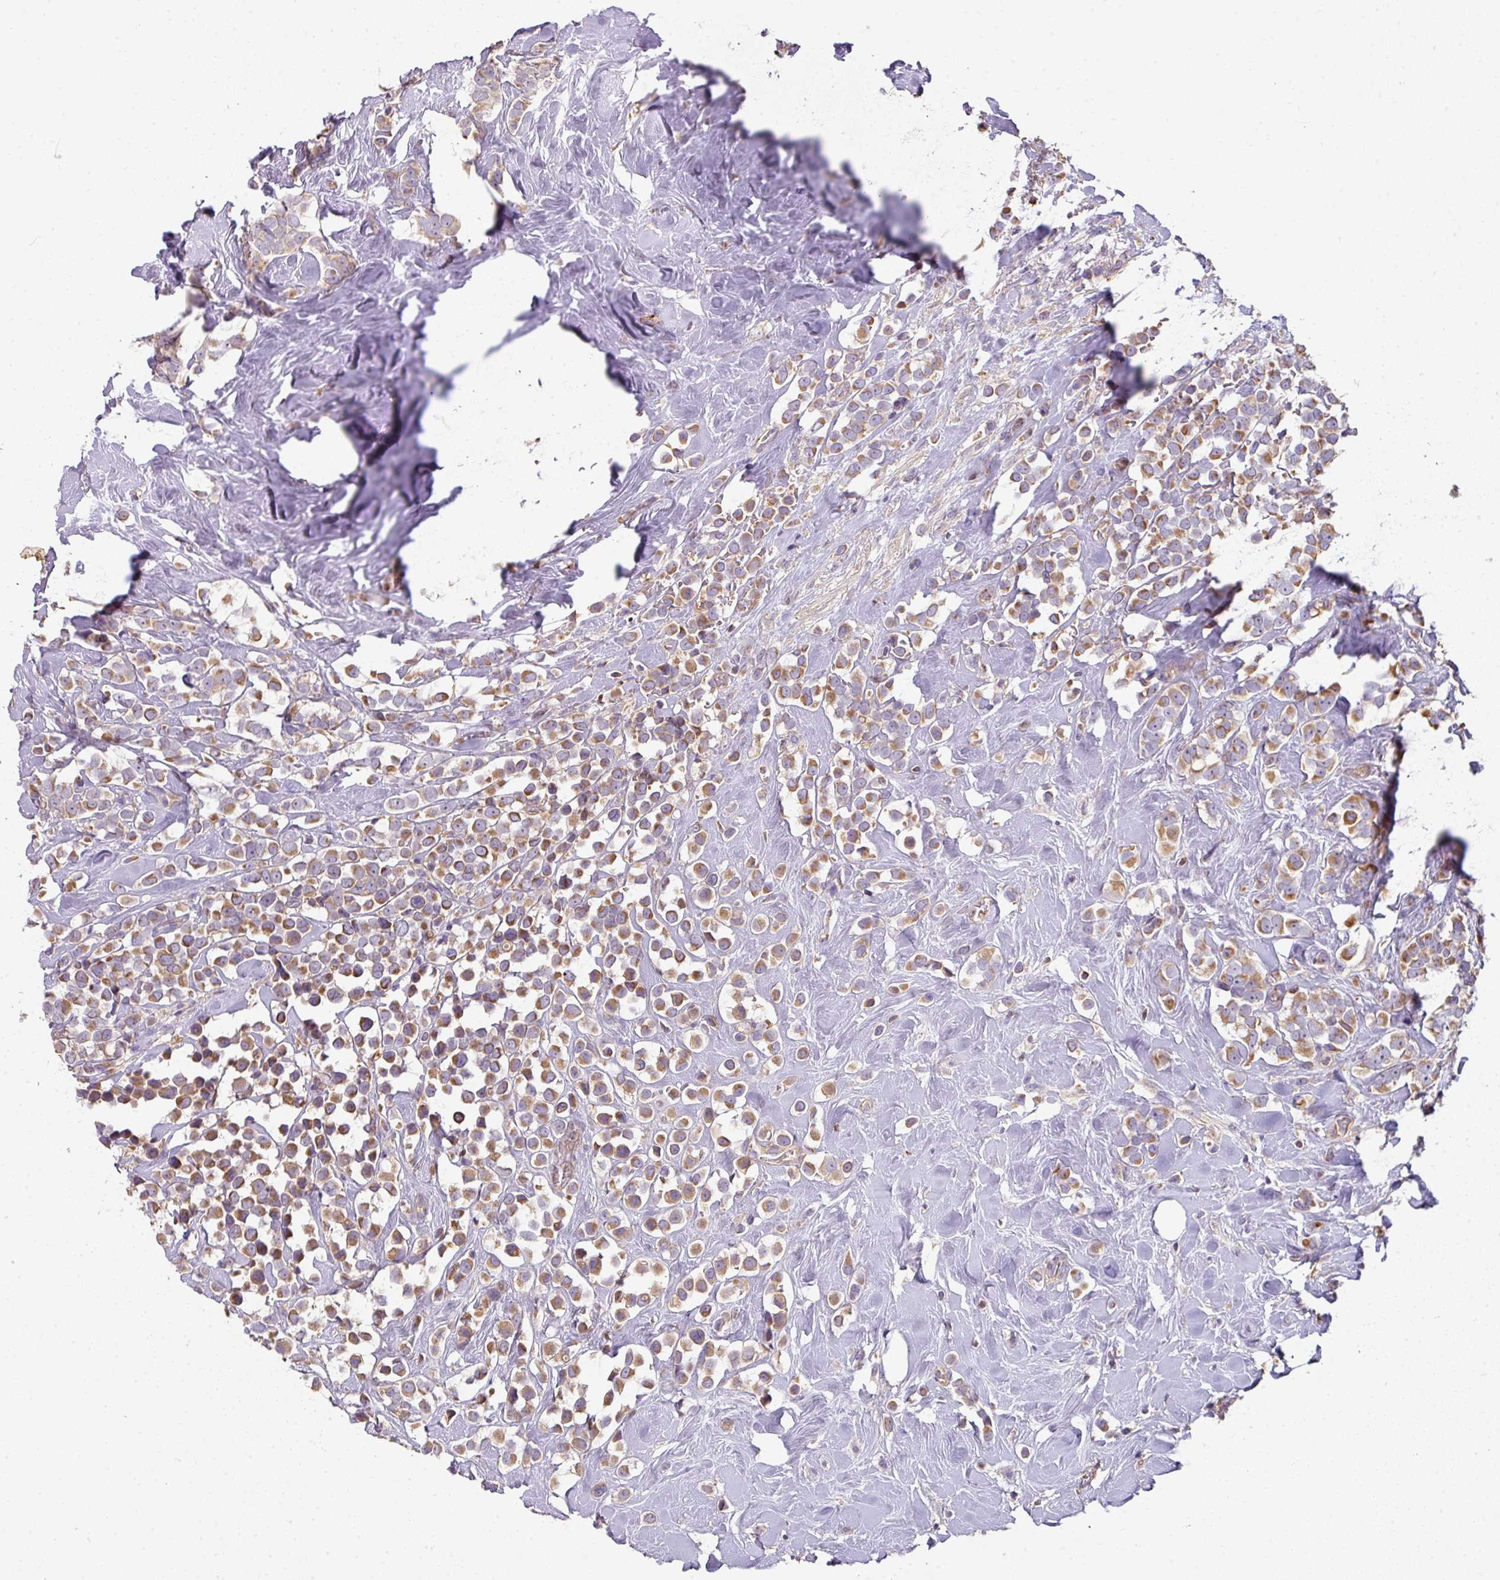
{"staining": {"intensity": "moderate", "quantity": ">75%", "location": "cytoplasmic/membranous"}, "tissue": "breast cancer", "cell_type": "Tumor cells", "image_type": "cancer", "snomed": [{"axis": "morphology", "description": "Duct carcinoma"}, {"axis": "topography", "description": "Breast"}], "caption": "There is medium levels of moderate cytoplasmic/membranous staining in tumor cells of infiltrating ductal carcinoma (breast), as demonstrated by immunohistochemical staining (brown color).", "gene": "ZNF266", "patient": {"sex": "female", "age": 80}}